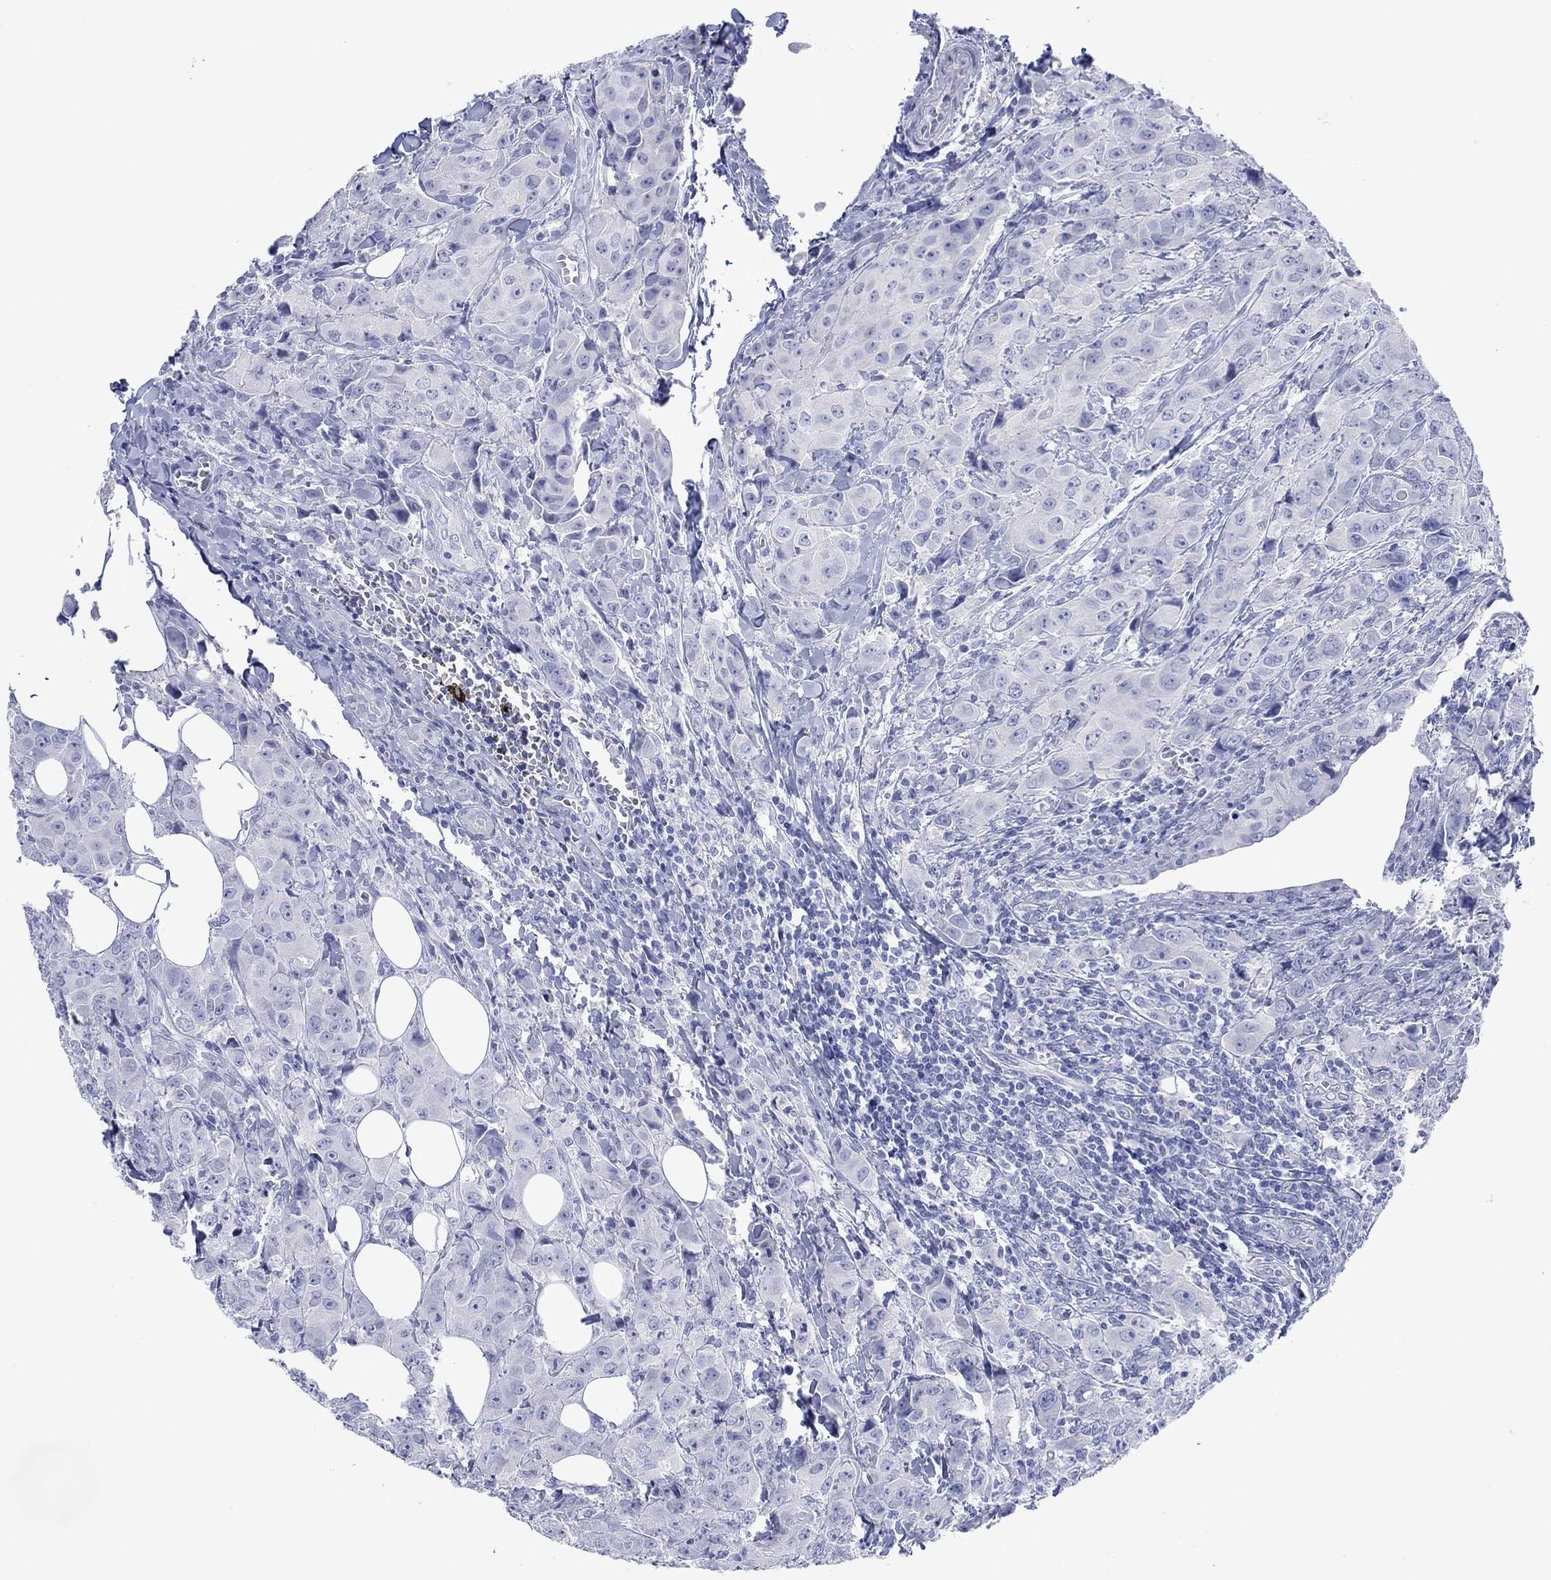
{"staining": {"intensity": "negative", "quantity": "none", "location": "none"}, "tissue": "breast cancer", "cell_type": "Tumor cells", "image_type": "cancer", "snomed": [{"axis": "morphology", "description": "Duct carcinoma"}, {"axis": "topography", "description": "Breast"}], "caption": "Tumor cells are negative for brown protein staining in infiltrating ductal carcinoma (breast).", "gene": "MLANA", "patient": {"sex": "female", "age": 43}}